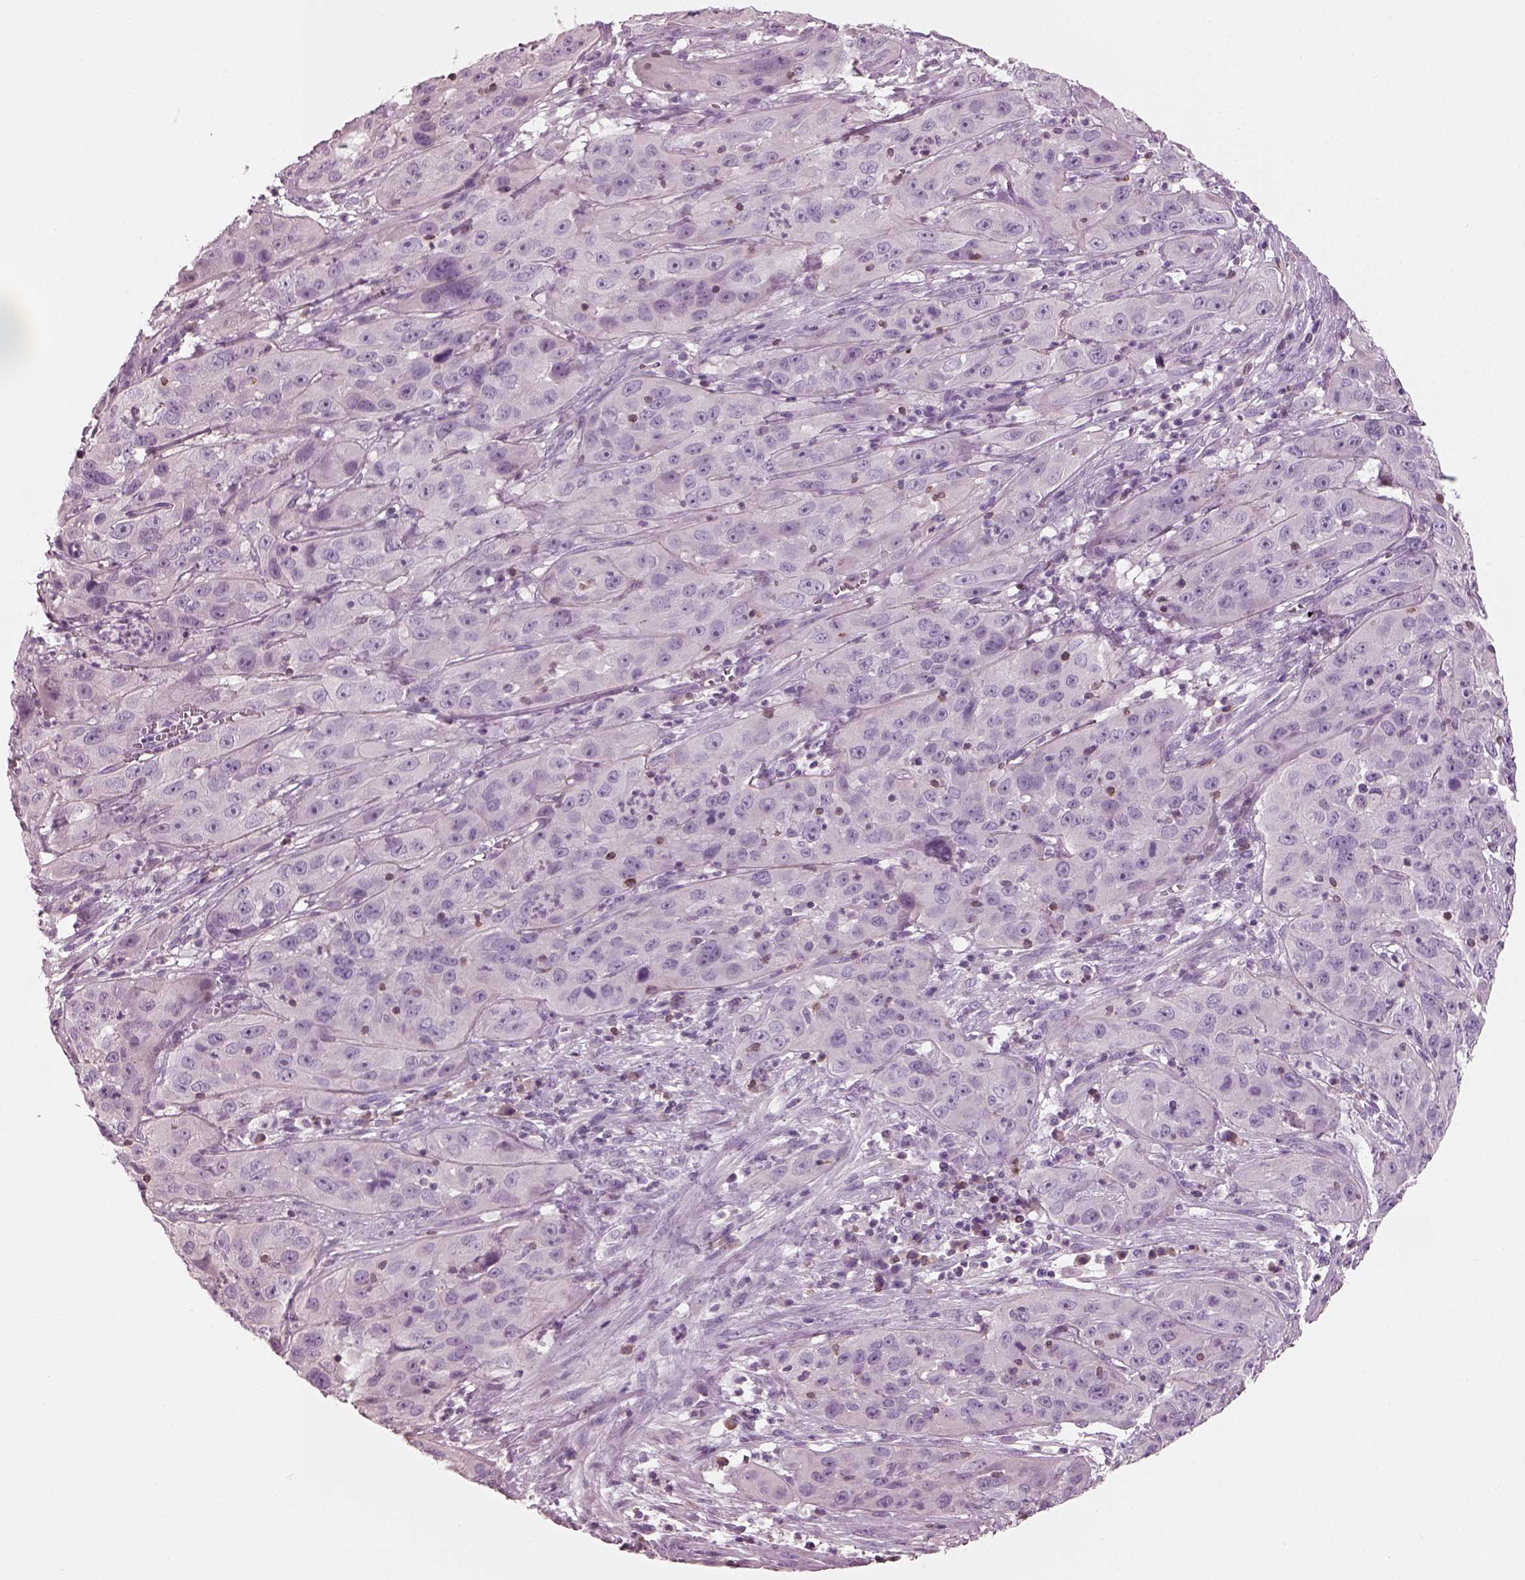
{"staining": {"intensity": "negative", "quantity": "none", "location": "none"}, "tissue": "cervical cancer", "cell_type": "Tumor cells", "image_type": "cancer", "snomed": [{"axis": "morphology", "description": "Squamous cell carcinoma, NOS"}, {"axis": "topography", "description": "Cervix"}], "caption": "An immunohistochemistry photomicrograph of cervical cancer (squamous cell carcinoma) is shown. There is no staining in tumor cells of cervical cancer (squamous cell carcinoma).", "gene": "SLC27A2", "patient": {"sex": "female", "age": 32}}